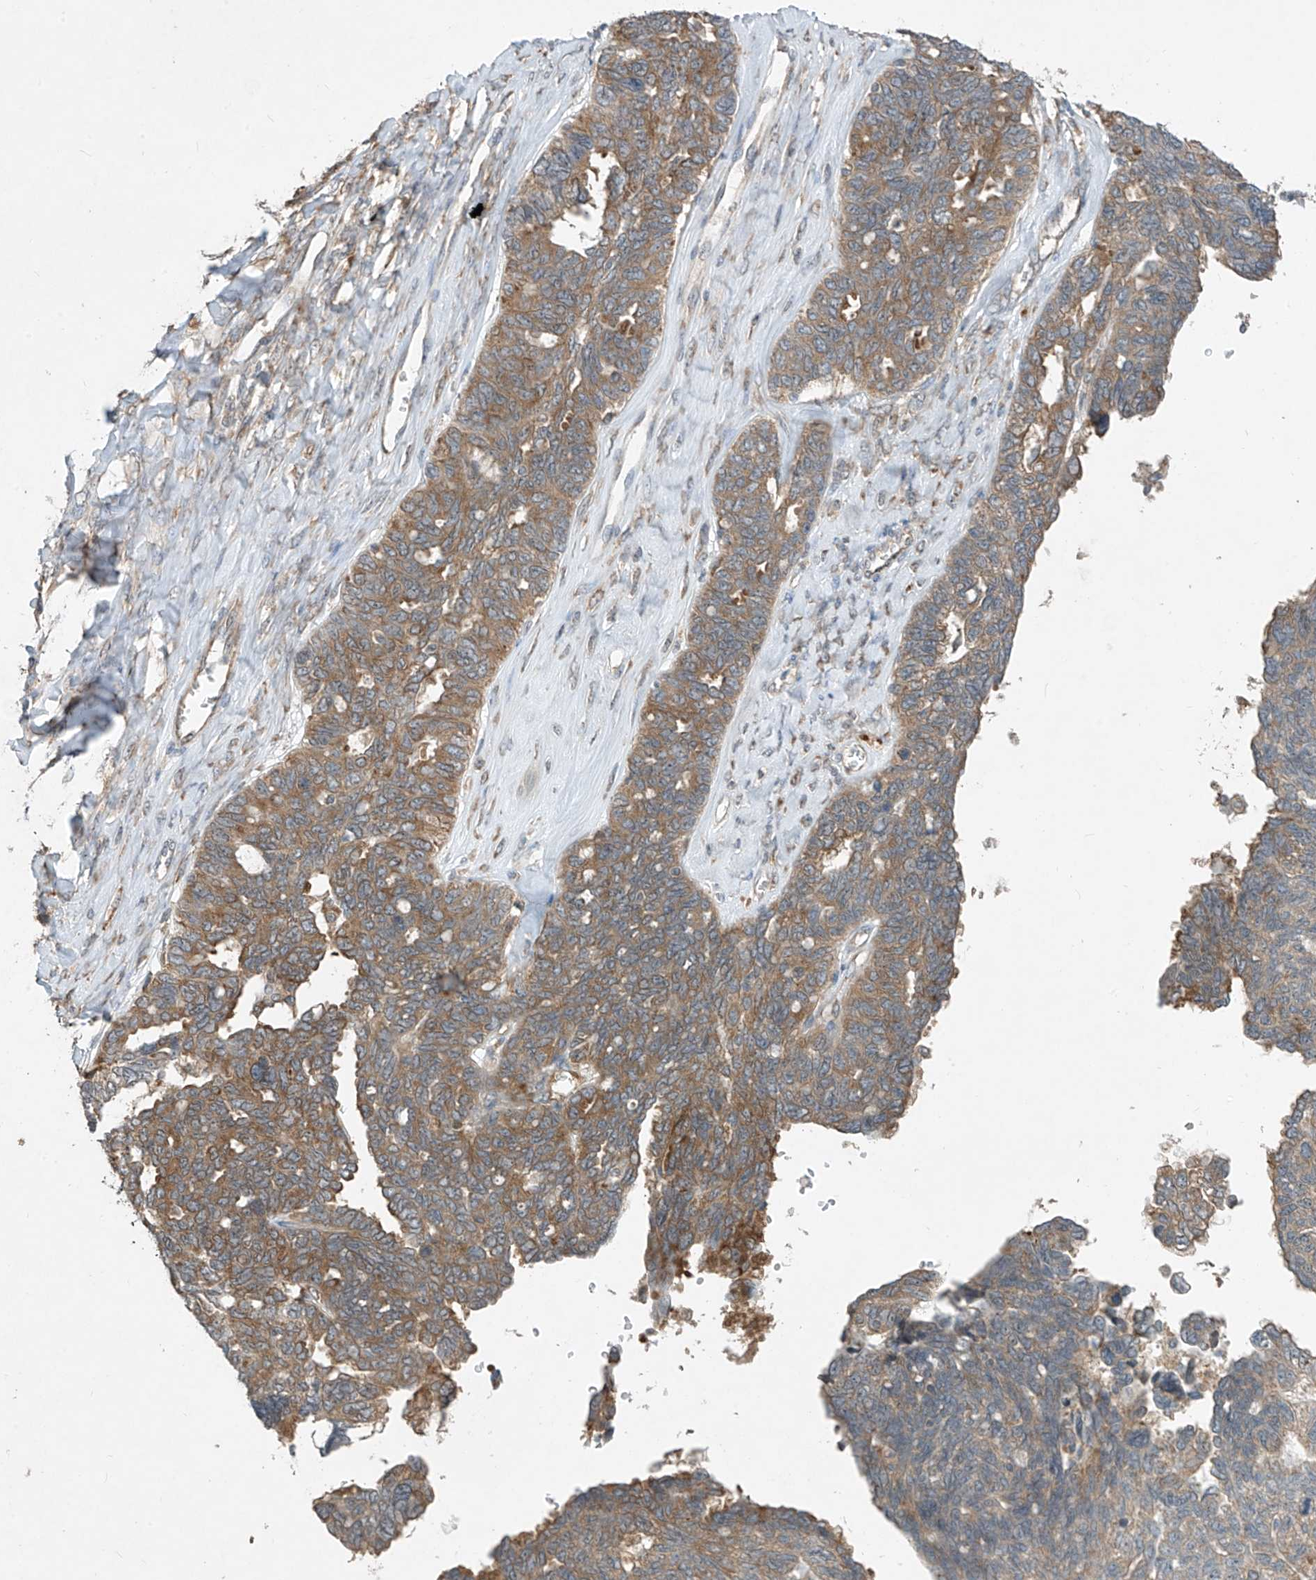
{"staining": {"intensity": "moderate", "quantity": "25%-75%", "location": "cytoplasmic/membranous"}, "tissue": "ovarian cancer", "cell_type": "Tumor cells", "image_type": "cancer", "snomed": [{"axis": "morphology", "description": "Cystadenocarcinoma, serous, NOS"}, {"axis": "topography", "description": "Ovary"}], "caption": "Ovarian cancer stained with a brown dye exhibits moderate cytoplasmic/membranous positive positivity in about 25%-75% of tumor cells.", "gene": "RPL34", "patient": {"sex": "female", "age": 79}}